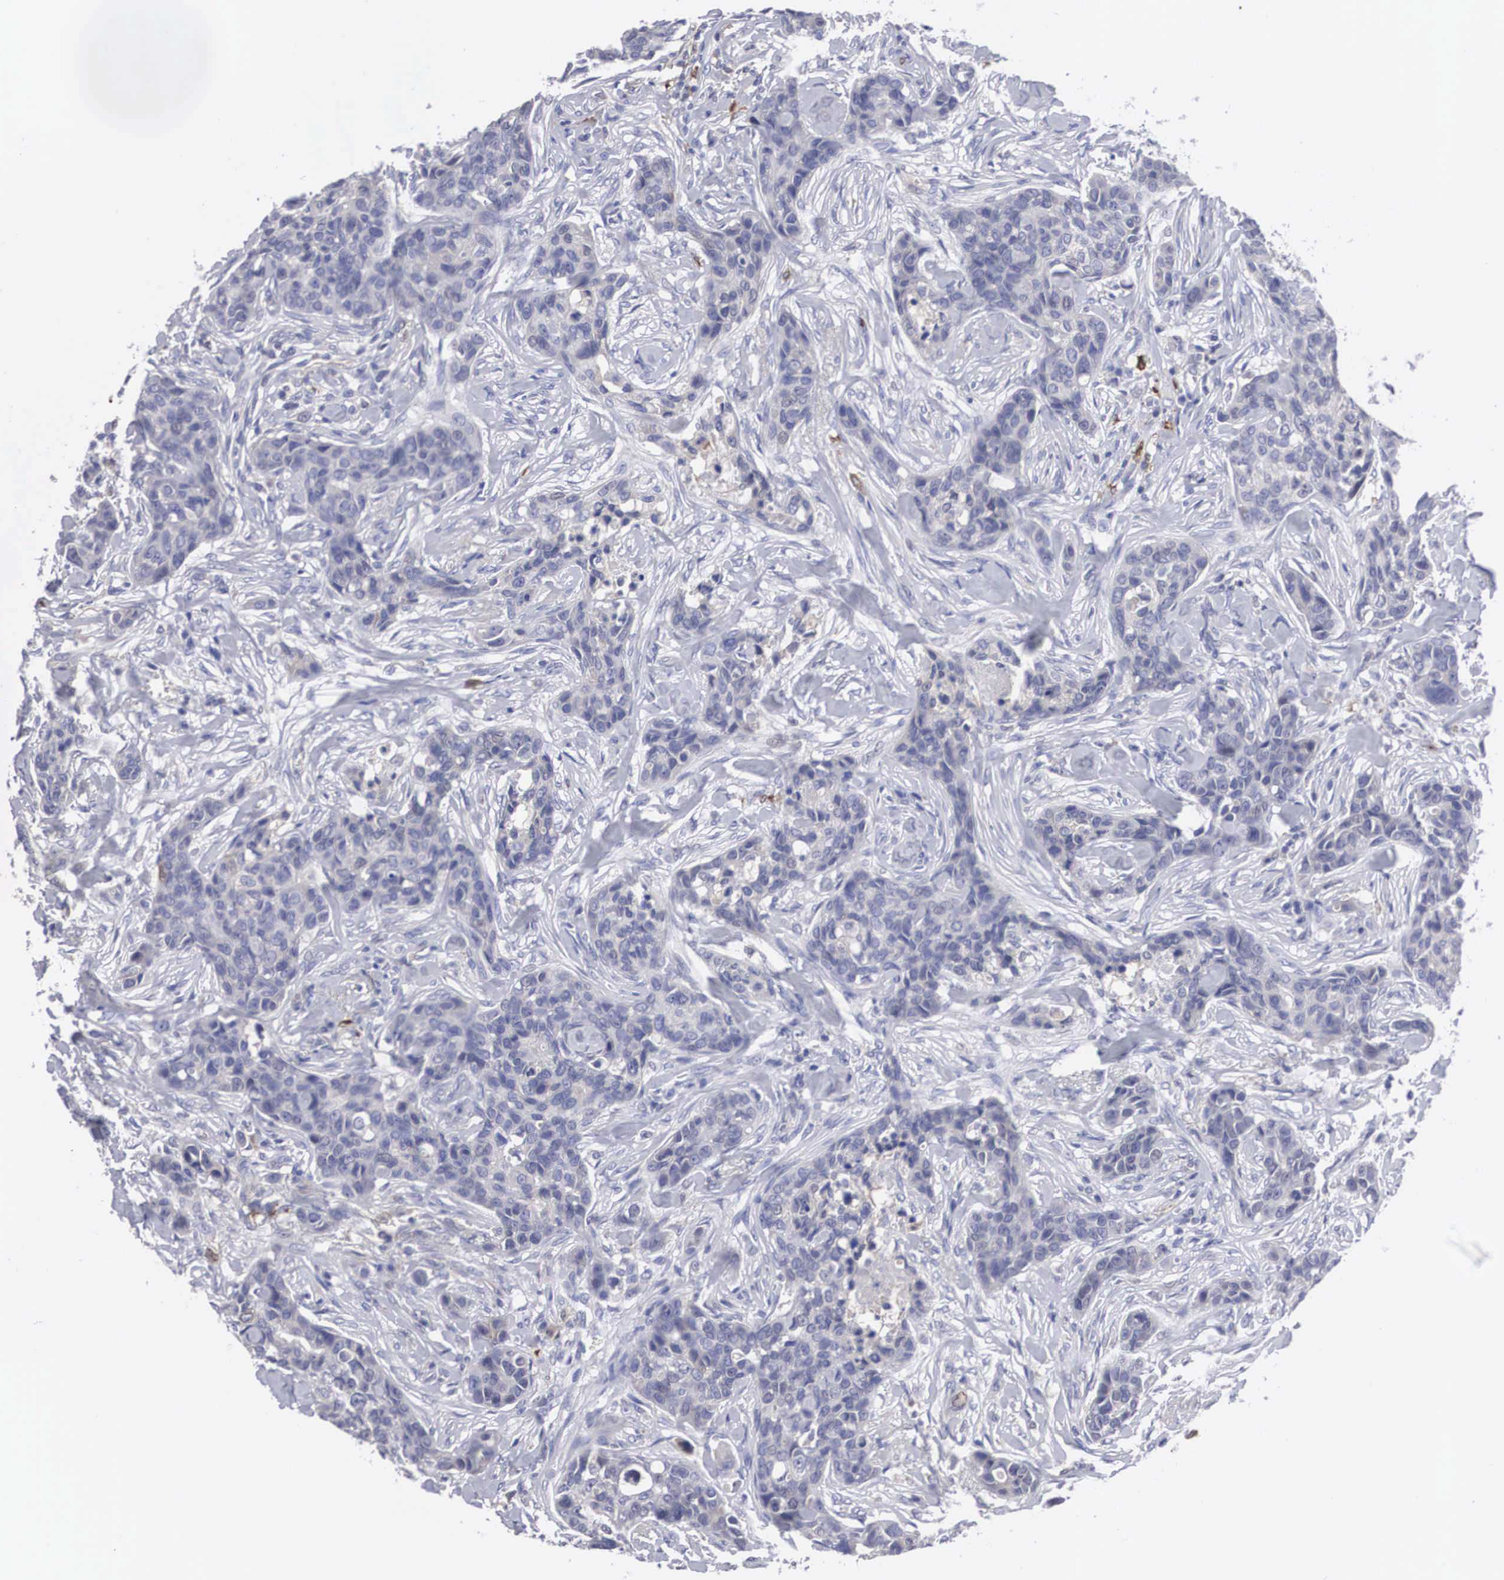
{"staining": {"intensity": "weak", "quantity": "25%-75%", "location": "cytoplasmic/membranous"}, "tissue": "breast cancer", "cell_type": "Tumor cells", "image_type": "cancer", "snomed": [{"axis": "morphology", "description": "Duct carcinoma"}, {"axis": "topography", "description": "Breast"}], "caption": "Tumor cells display low levels of weak cytoplasmic/membranous staining in about 25%-75% of cells in human breast cancer. Nuclei are stained in blue.", "gene": "HMOX1", "patient": {"sex": "female", "age": 91}}